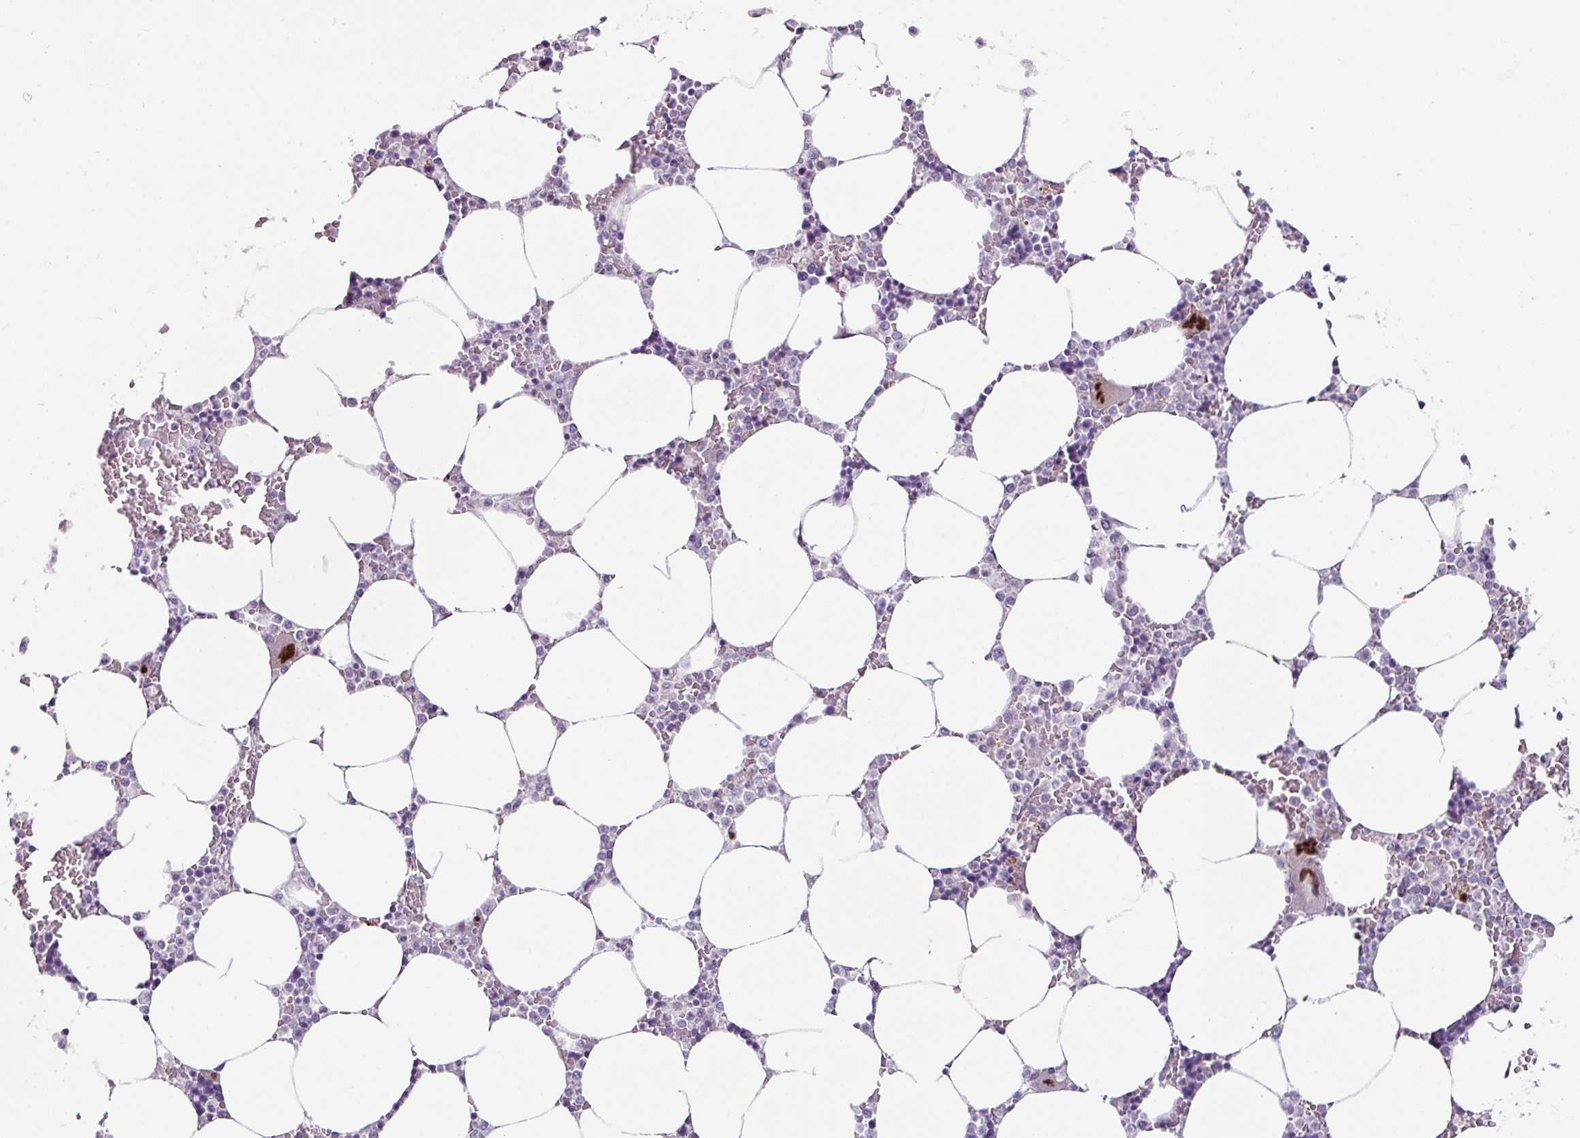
{"staining": {"intensity": "strong", "quantity": "<25%", "location": "nuclear"}, "tissue": "bone marrow", "cell_type": "Hematopoietic cells", "image_type": "normal", "snomed": [{"axis": "morphology", "description": "Normal tissue, NOS"}, {"axis": "topography", "description": "Bone marrow"}], "caption": "Bone marrow stained for a protein exhibits strong nuclear positivity in hematopoietic cells. (DAB = brown stain, brightfield microscopy at high magnification).", "gene": "TRA2A", "patient": {"sex": "male", "age": 64}}